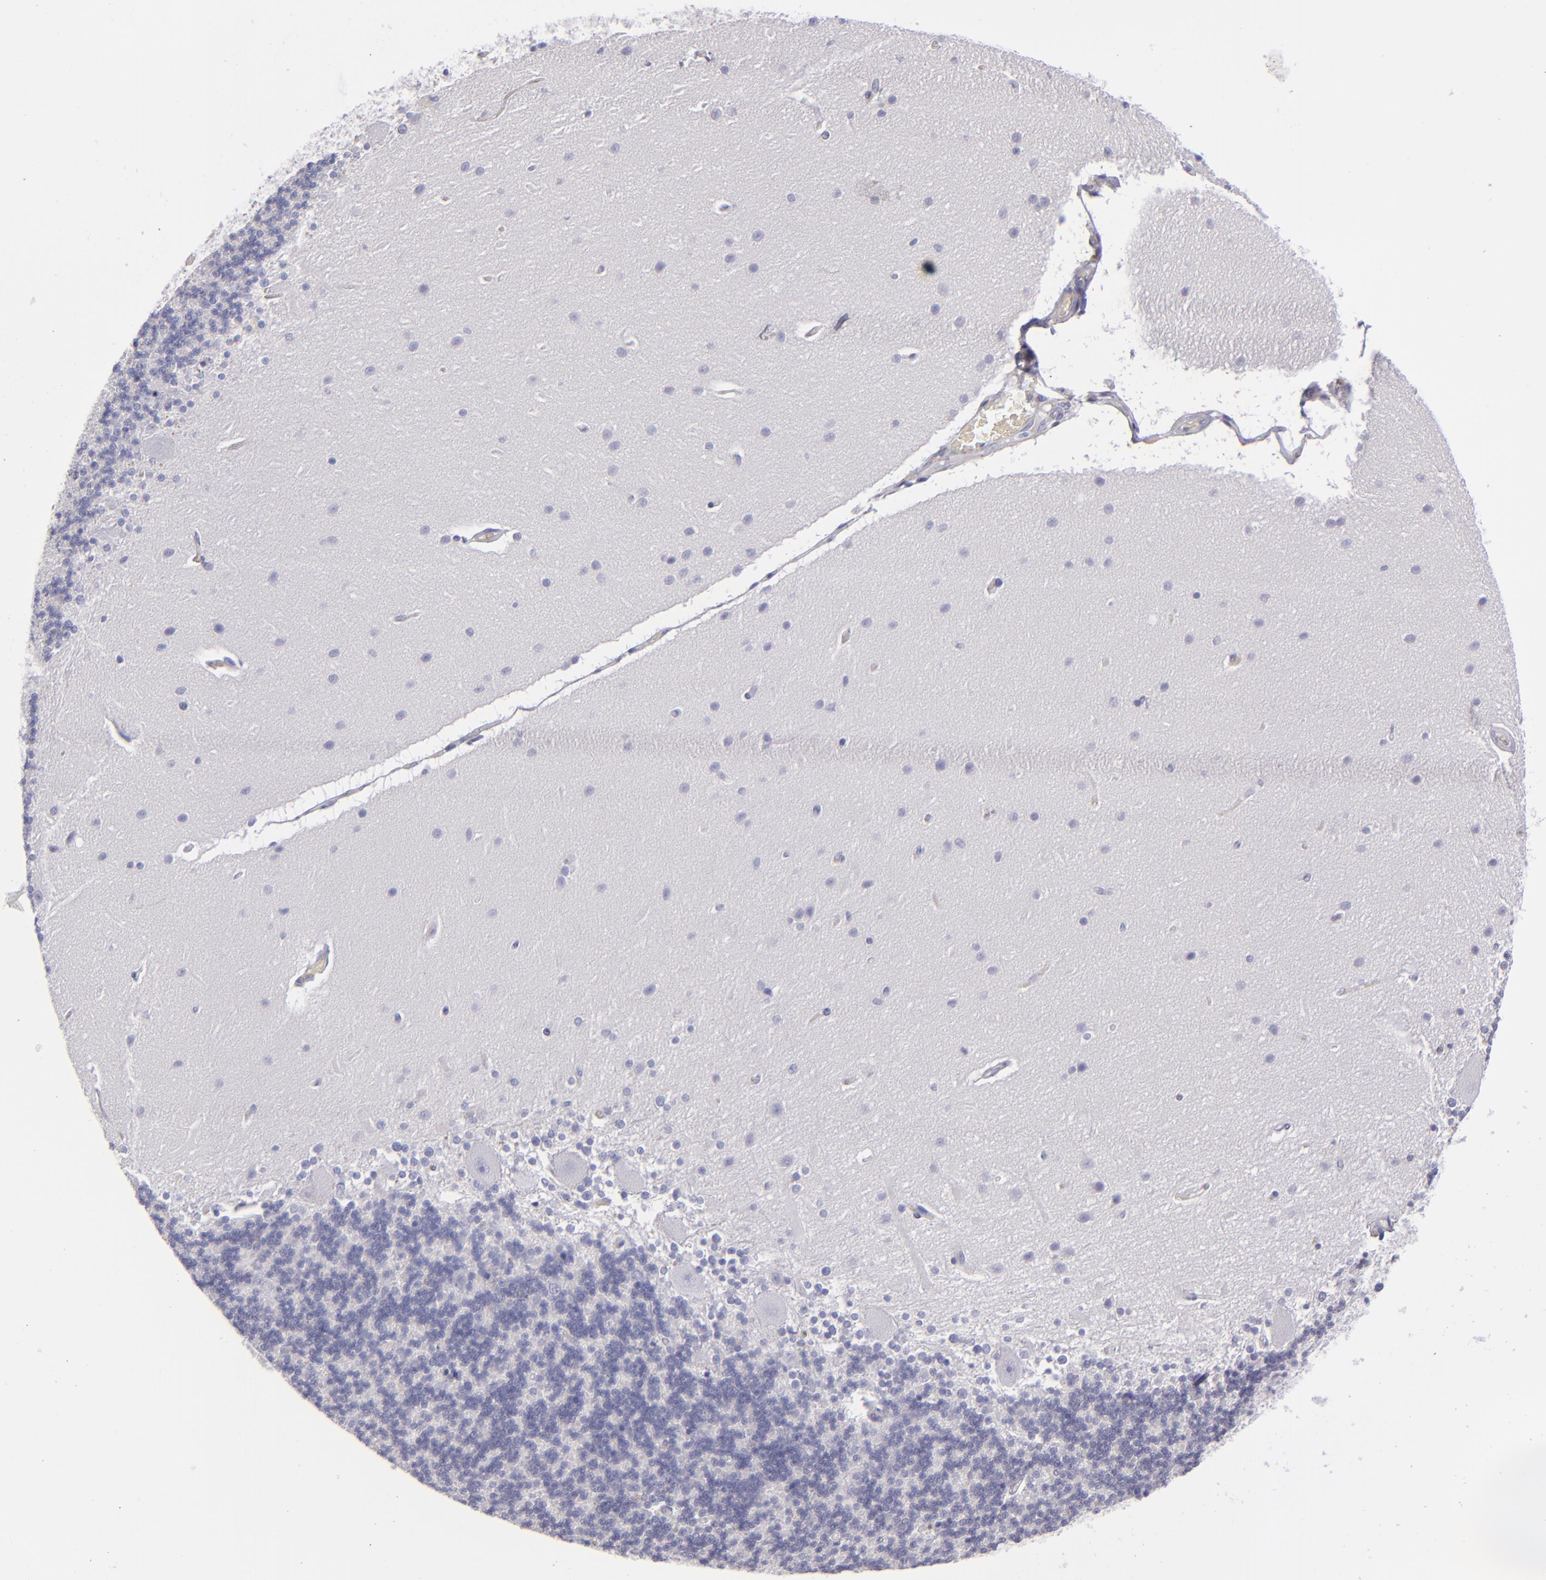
{"staining": {"intensity": "negative", "quantity": "none", "location": "none"}, "tissue": "cerebellum", "cell_type": "Cells in granular layer", "image_type": "normal", "snomed": [{"axis": "morphology", "description": "Normal tissue, NOS"}, {"axis": "topography", "description": "Cerebellum"}], "caption": "A micrograph of cerebellum stained for a protein demonstrates no brown staining in cells in granular layer. (DAB (3,3'-diaminobenzidine) immunohistochemistry (IHC), high magnification).", "gene": "CD22", "patient": {"sex": "female", "age": 54}}